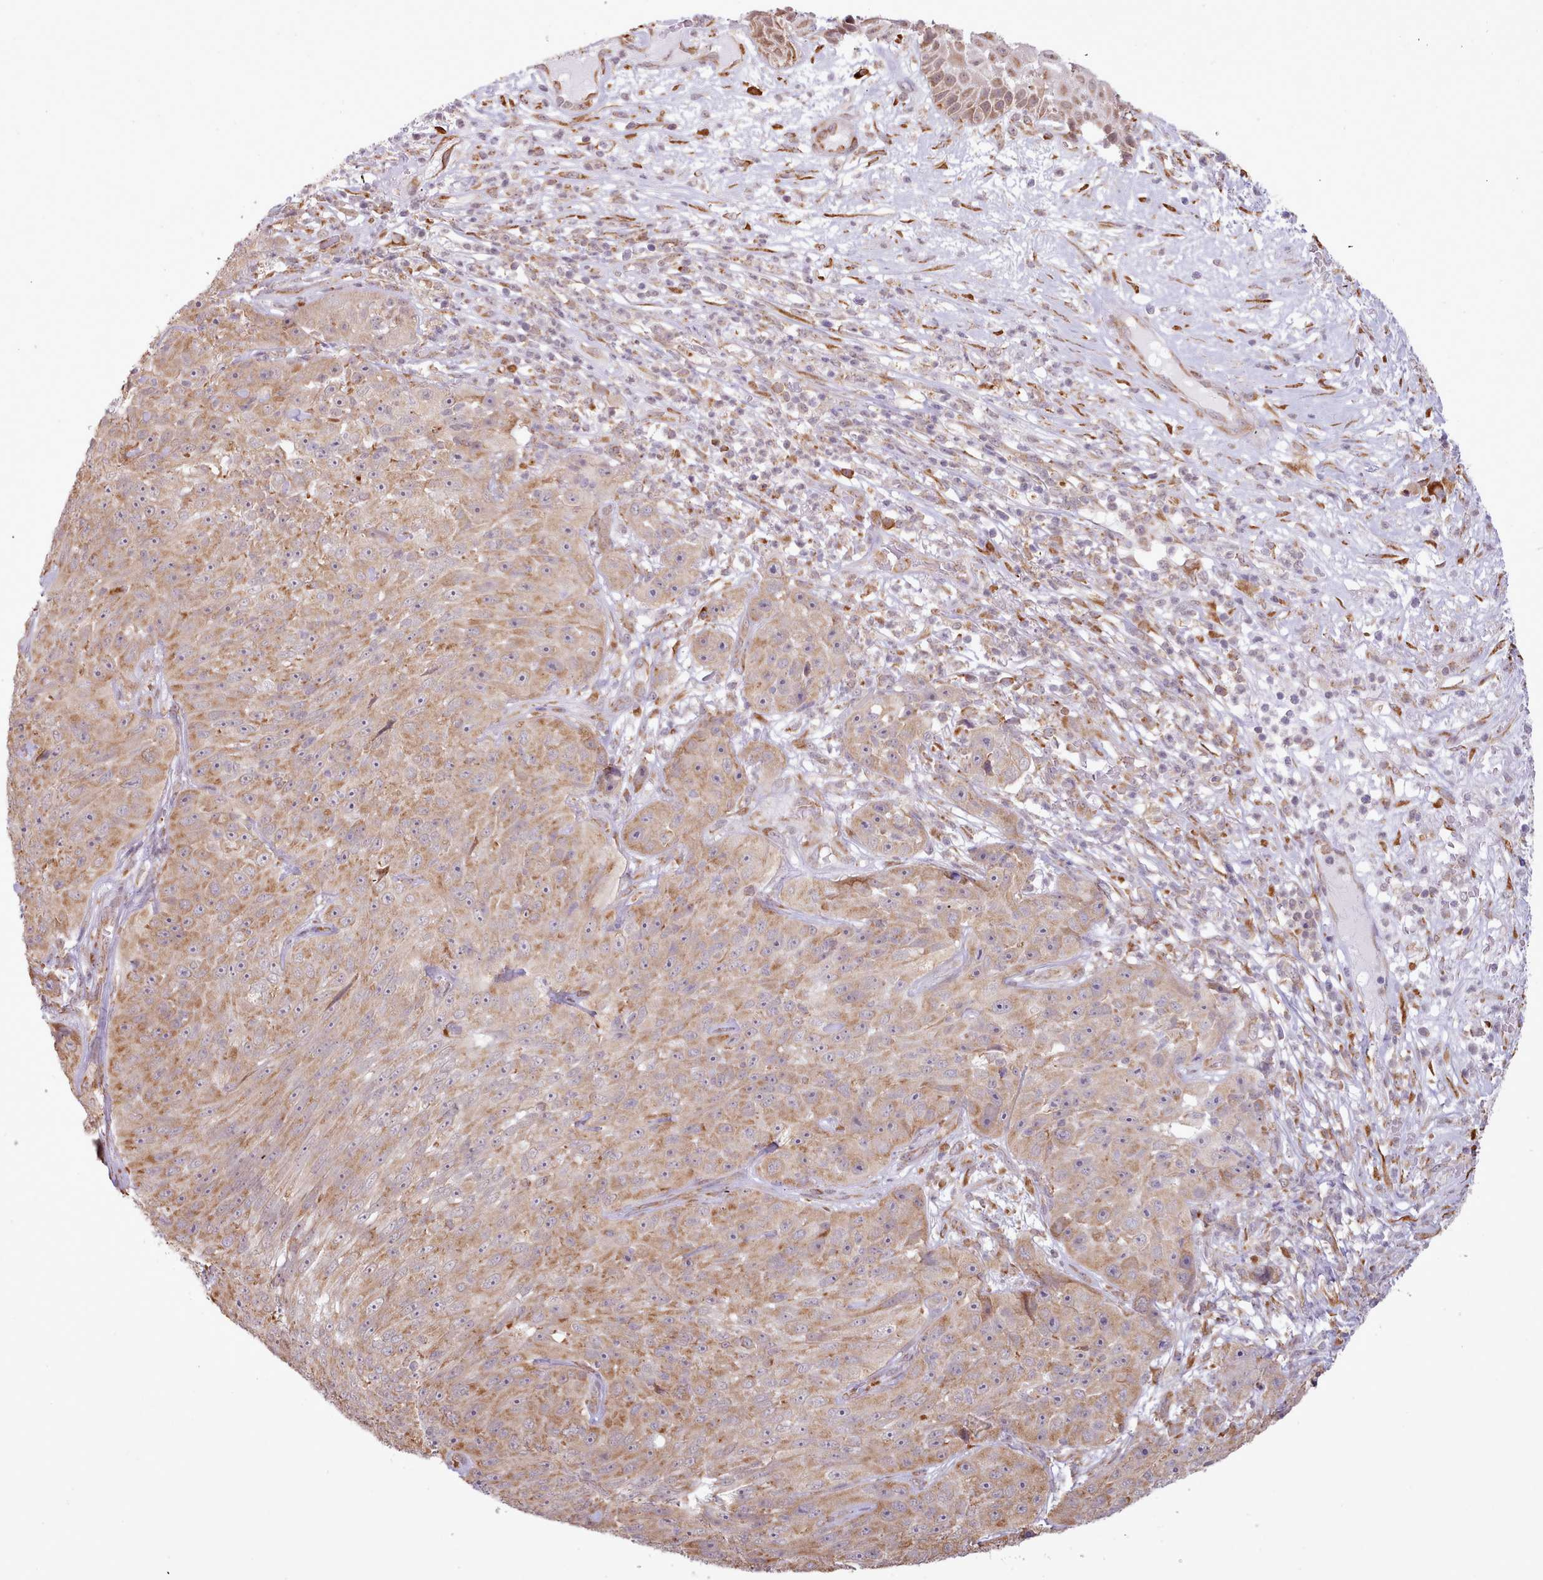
{"staining": {"intensity": "moderate", "quantity": ">75%", "location": "cytoplasmic/membranous"}, "tissue": "skin cancer", "cell_type": "Tumor cells", "image_type": "cancer", "snomed": [{"axis": "morphology", "description": "Squamous cell carcinoma, NOS"}, {"axis": "topography", "description": "Skin"}], "caption": "The image exhibits staining of skin cancer, revealing moderate cytoplasmic/membranous protein positivity (brown color) within tumor cells.", "gene": "SEC61B", "patient": {"sex": "female", "age": 87}}